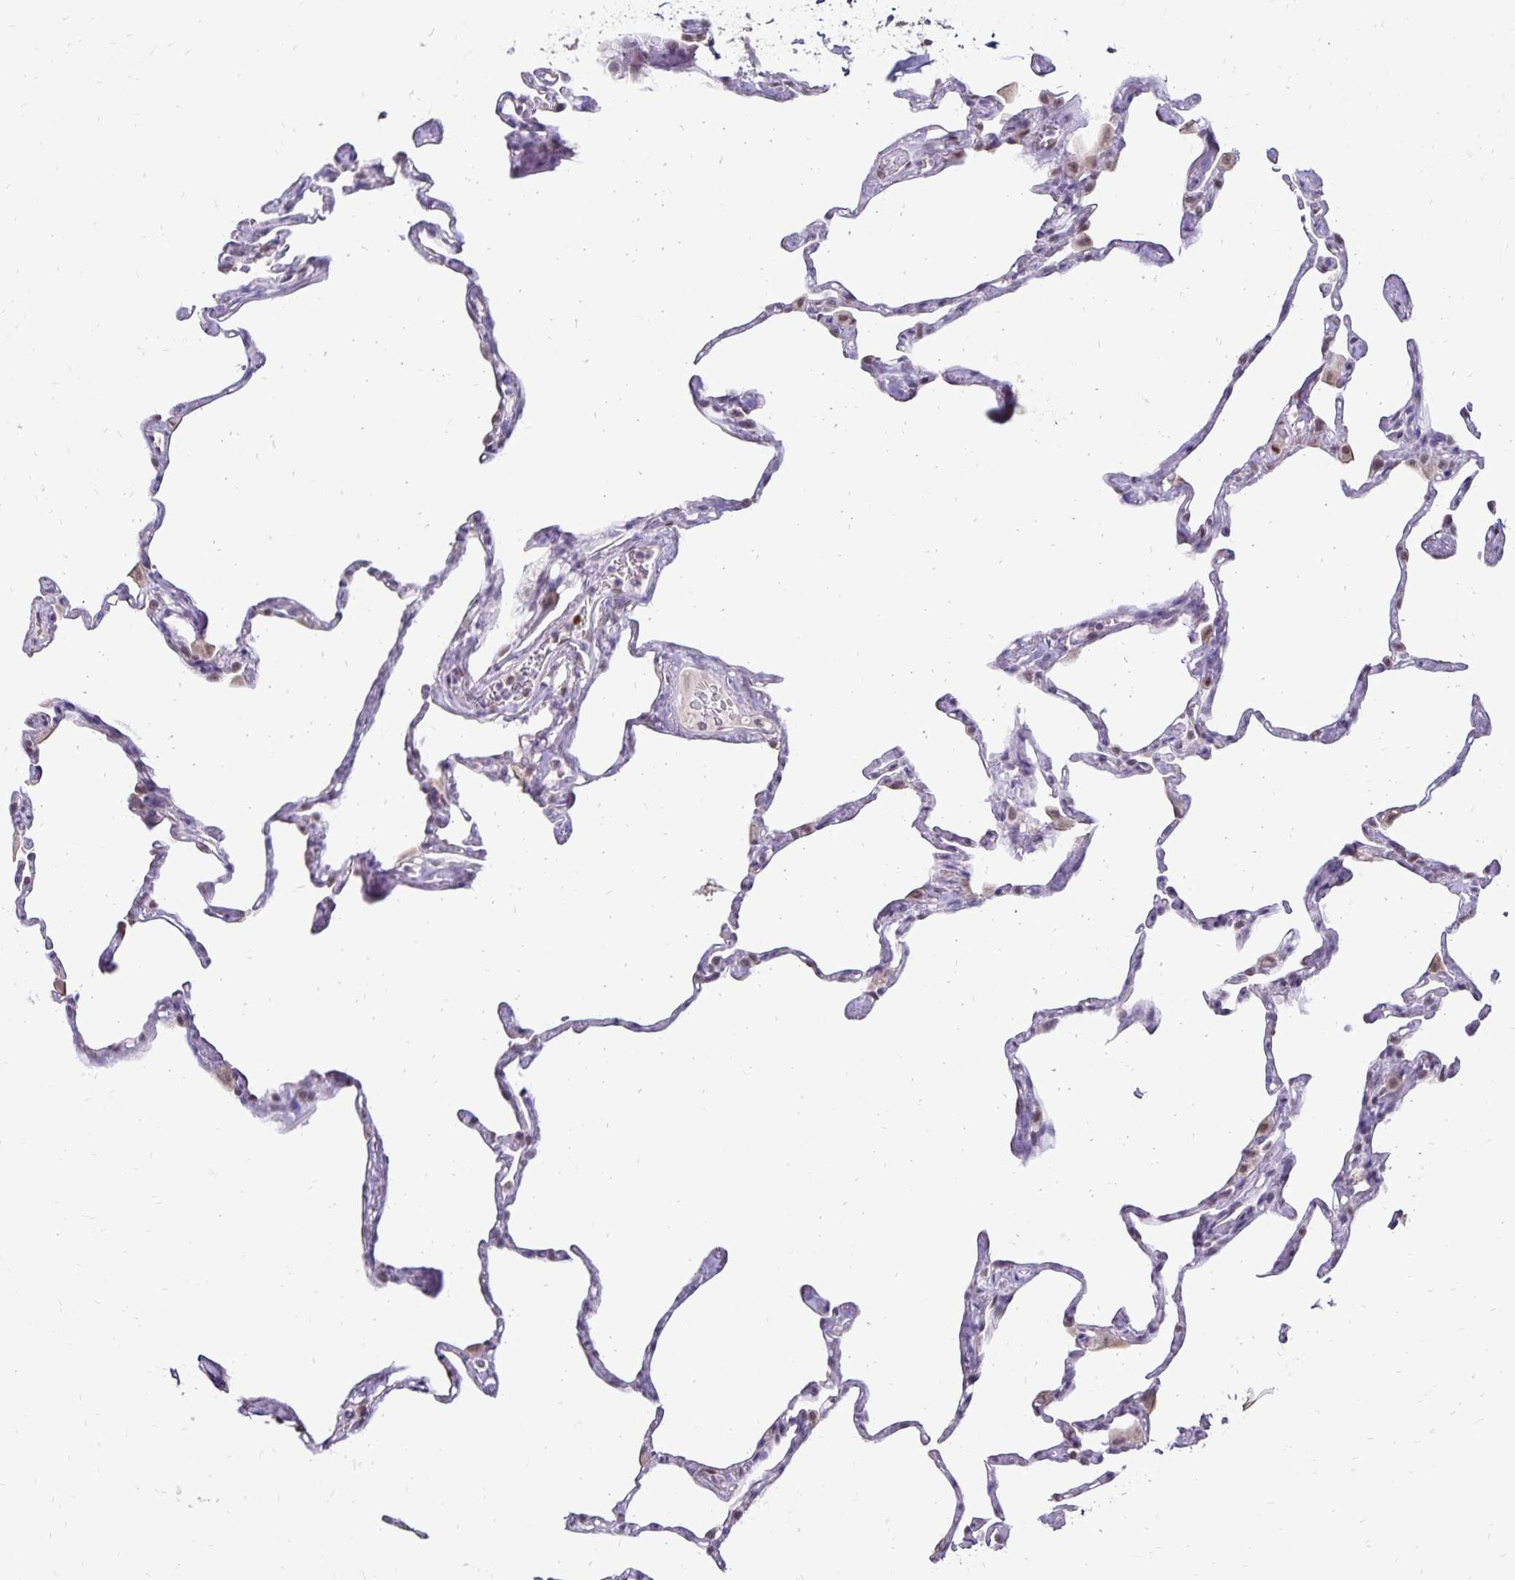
{"staining": {"intensity": "negative", "quantity": "none", "location": "none"}, "tissue": "lung", "cell_type": "Alveolar cells", "image_type": "normal", "snomed": [{"axis": "morphology", "description": "Normal tissue, NOS"}, {"axis": "topography", "description": "Lung"}], "caption": "DAB immunohistochemical staining of benign human lung displays no significant staining in alveolar cells. Nuclei are stained in blue.", "gene": "POLB", "patient": {"sex": "male", "age": 65}}